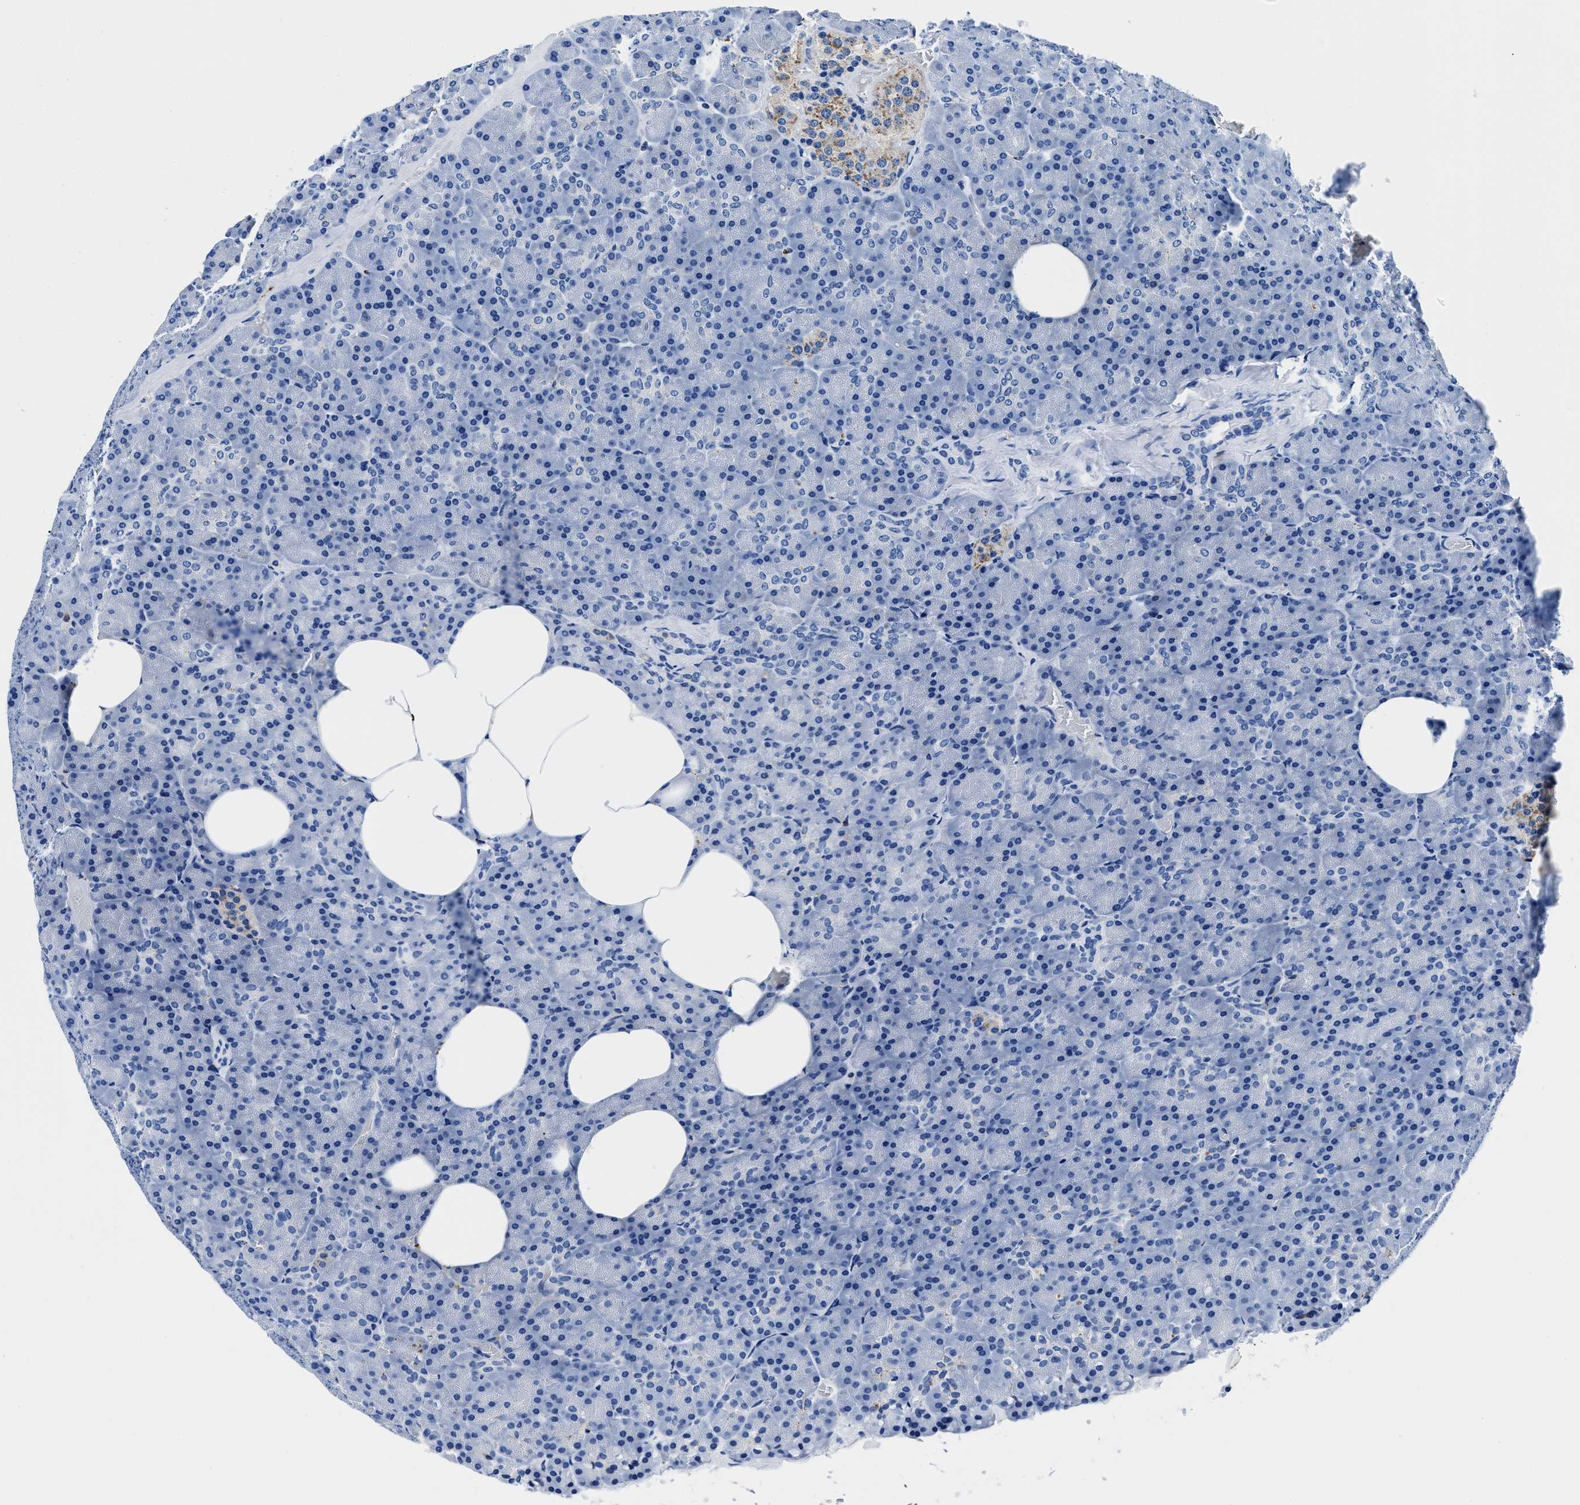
{"staining": {"intensity": "negative", "quantity": "none", "location": "none"}, "tissue": "pancreas", "cell_type": "Exocrine glandular cells", "image_type": "normal", "snomed": [{"axis": "morphology", "description": "Normal tissue, NOS"}, {"axis": "topography", "description": "Pancreas"}], "caption": "Human pancreas stained for a protein using immunohistochemistry exhibits no positivity in exocrine glandular cells.", "gene": "OR14K1", "patient": {"sex": "female", "age": 35}}